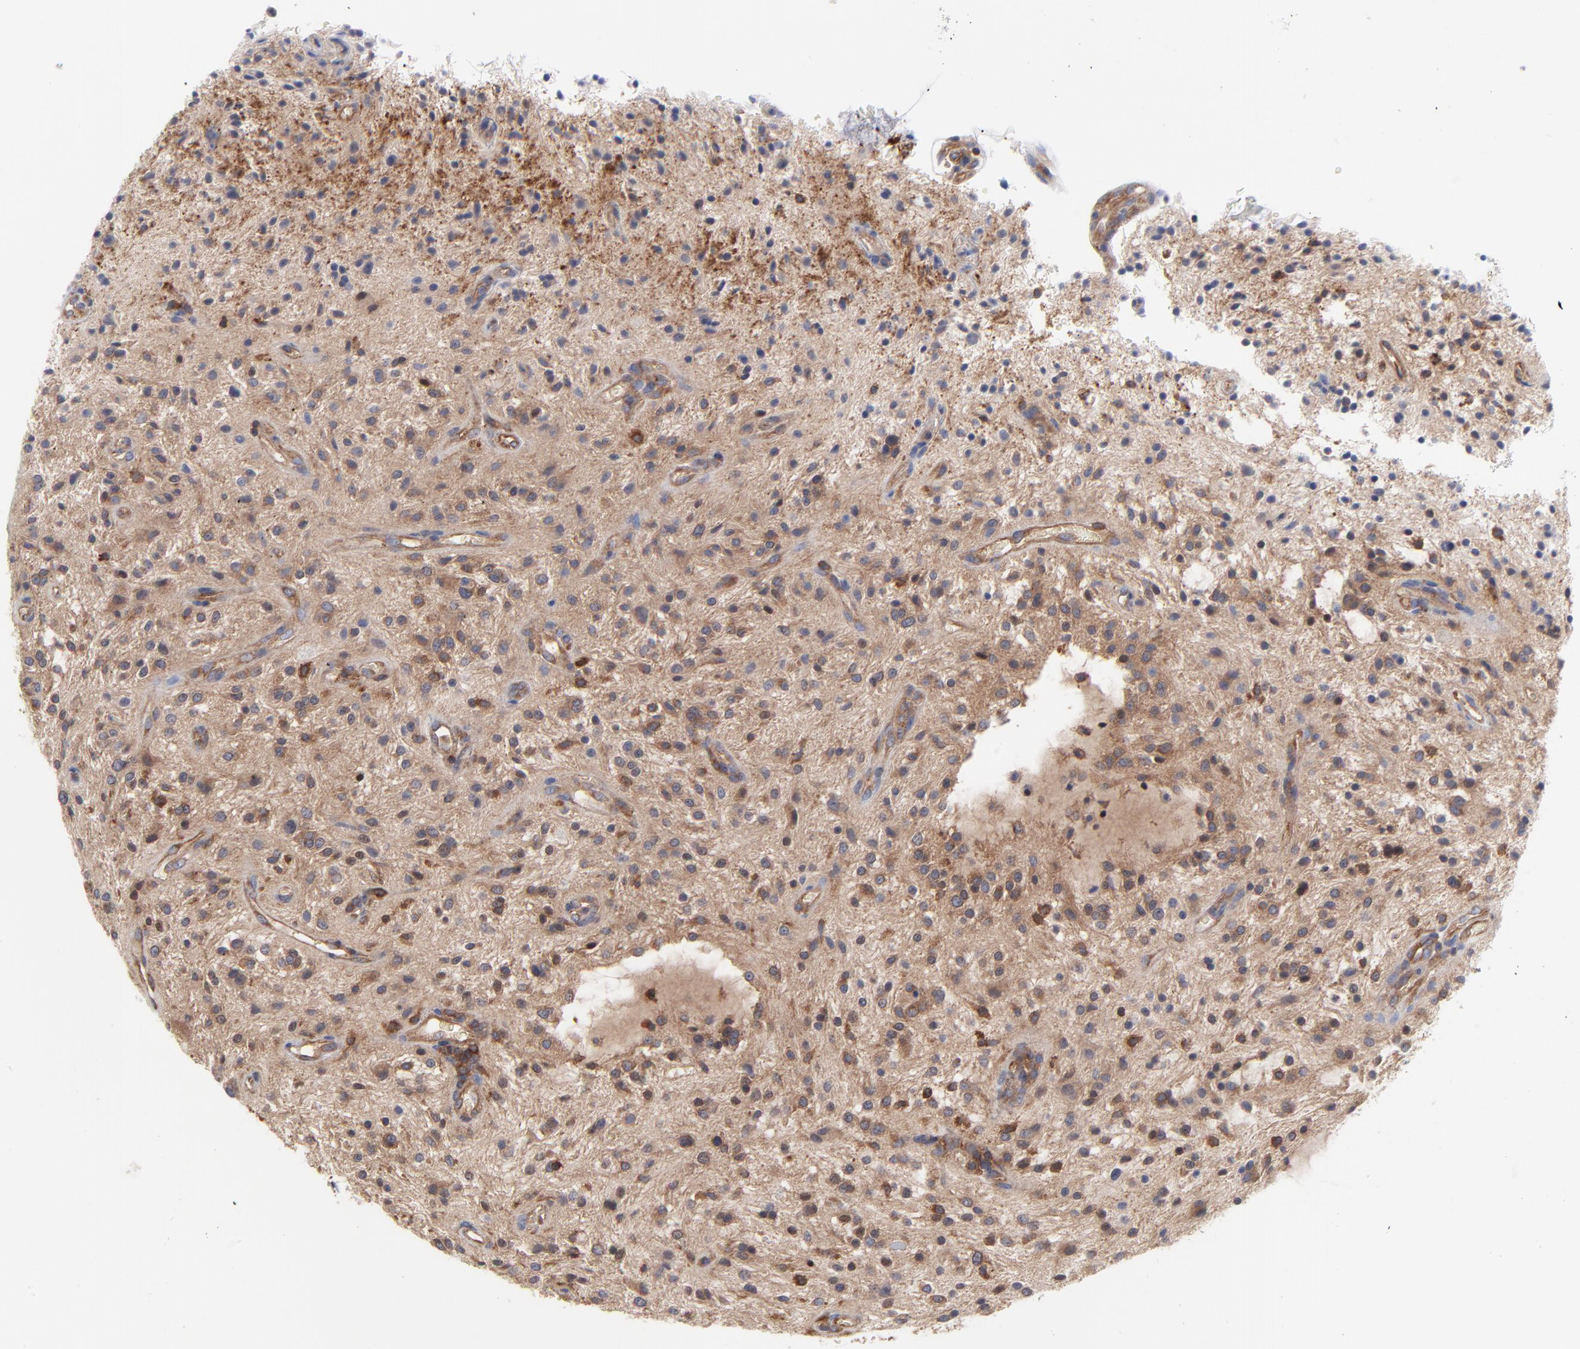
{"staining": {"intensity": "moderate", "quantity": "<25%", "location": "cytoplasmic/membranous"}, "tissue": "glioma", "cell_type": "Tumor cells", "image_type": "cancer", "snomed": [{"axis": "morphology", "description": "Glioma, malignant, NOS"}, {"axis": "topography", "description": "Cerebellum"}], "caption": "Immunohistochemistry (IHC) micrograph of human malignant glioma stained for a protein (brown), which displays low levels of moderate cytoplasmic/membranous expression in approximately <25% of tumor cells.", "gene": "NFKBIA", "patient": {"sex": "female", "age": 10}}